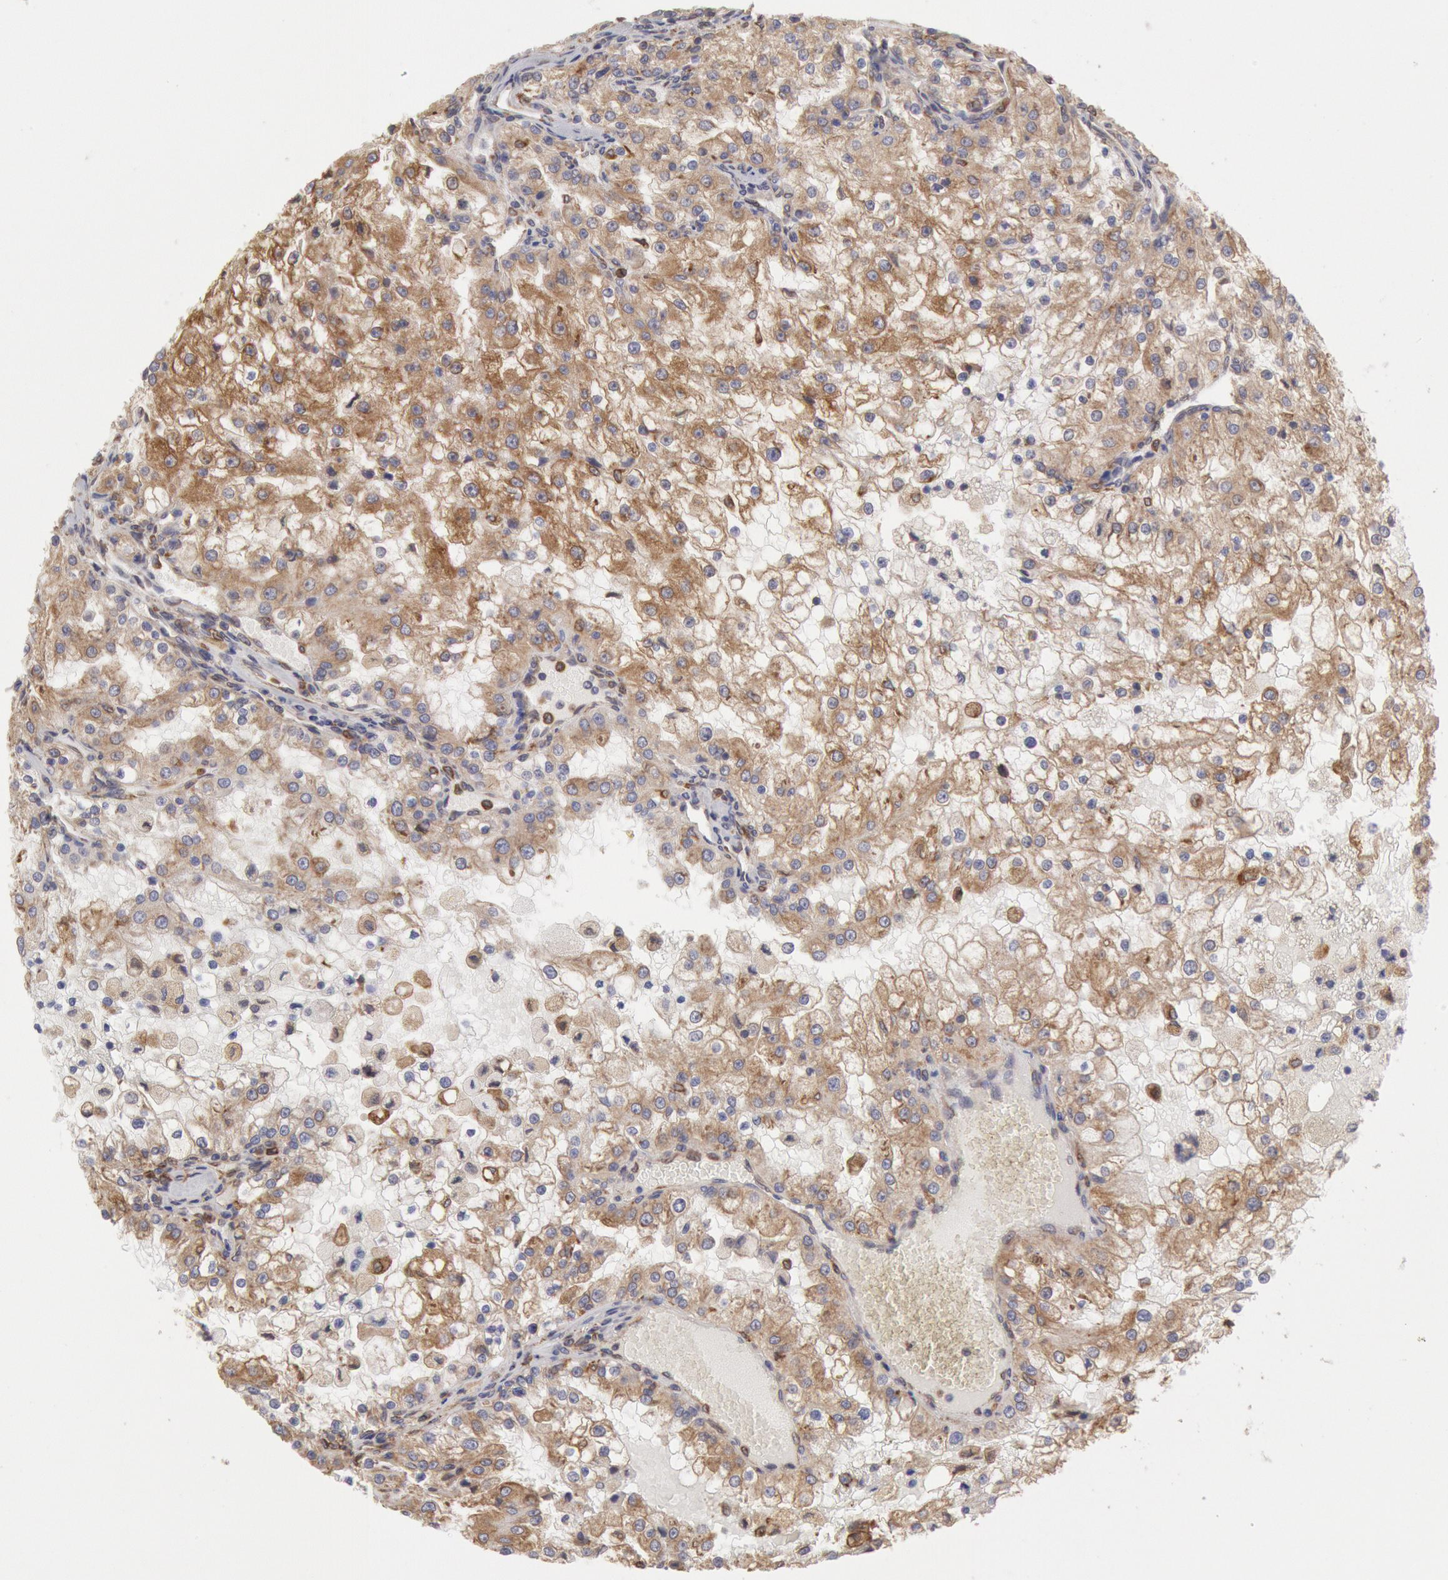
{"staining": {"intensity": "moderate", "quantity": ">75%", "location": "cytoplasmic/membranous"}, "tissue": "renal cancer", "cell_type": "Tumor cells", "image_type": "cancer", "snomed": [{"axis": "morphology", "description": "Adenocarcinoma, NOS"}, {"axis": "topography", "description": "Kidney"}], "caption": "Renal cancer stained for a protein reveals moderate cytoplasmic/membranous positivity in tumor cells.", "gene": "ERP44", "patient": {"sex": "female", "age": 74}}